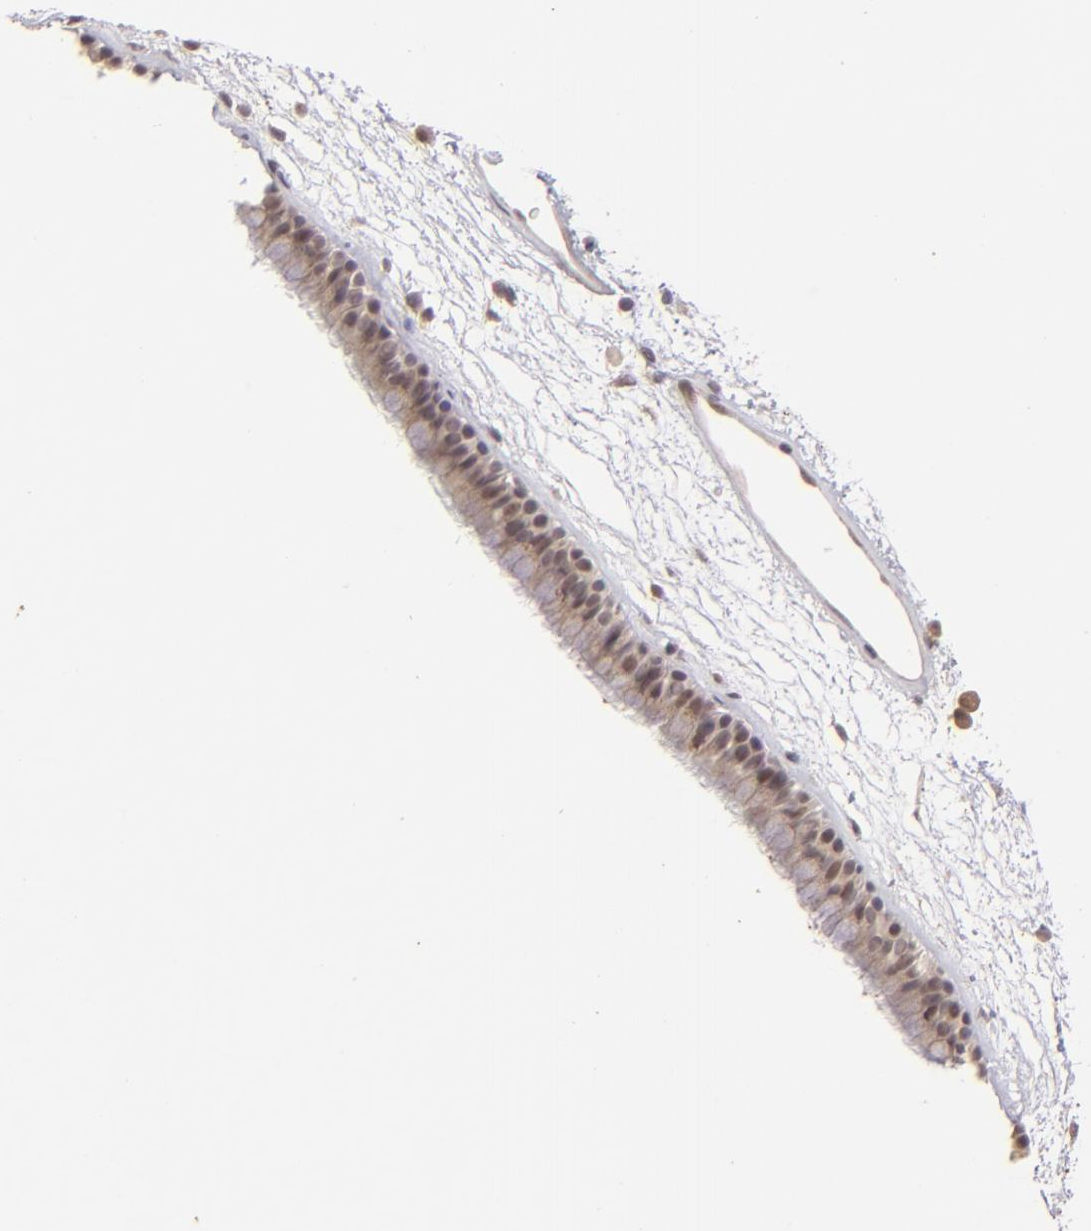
{"staining": {"intensity": "moderate", "quantity": ">75%", "location": "cytoplasmic/membranous"}, "tissue": "nasopharynx", "cell_type": "Respiratory epithelial cells", "image_type": "normal", "snomed": [{"axis": "morphology", "description": "Normal tissue, NOS"}, {"axis": "morphology", "description": "Inflammation, NOS"}, {"axis": "topography", "description": "Nasopharynx"}], "caption": "The photomicrograph exhibits staining of unremarkable nasopharynx, revealing moderate cytoplasmic/membranous protein staining (brown color) within respiratory epithelial cells.", "gene": "DFFA", "patient": {"sex": "male", "age": 48}}